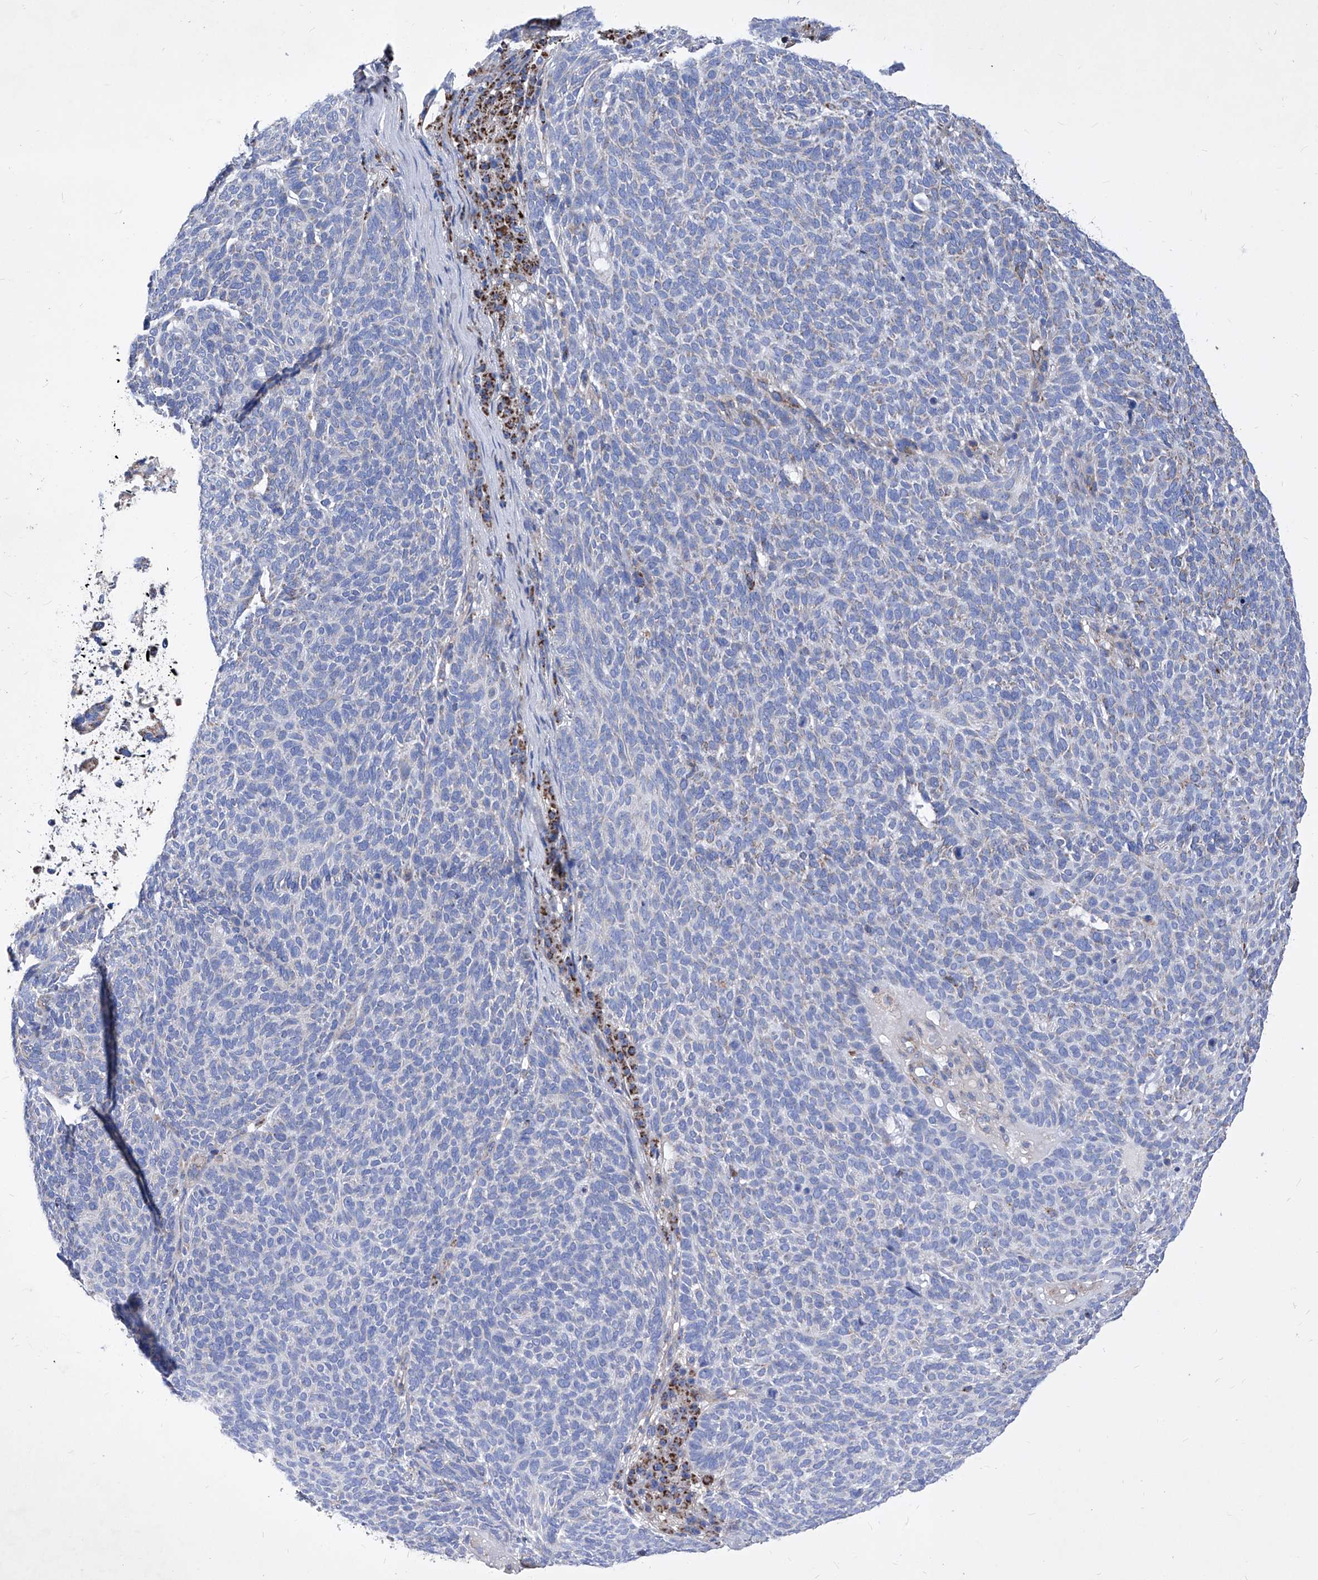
{"staining": {"intensity": "weak", "quantity": "<25%", "location": "cytoplasmic/membranous"}, "tissue": "skin cancer", "cell_type": "Tumor cells", "image_type": "cancer", "snomed": [{"axis": "morphology", "description": "Squamous cell carcinoma, NOS"}, {"axis": "topography", "description": "Skin"}], "caption": "High power microscopy image of an immunohistochemistry (IHC) histopathology image of skin squamous cell carcinoma, revealing no significant expression in tumor cells. The staining is performed using DAB brown chromogen with nuclei counter-stained in using hematoxylin.", "gene": "HRNR", "patient": {"sex": "female", "age": 90}}